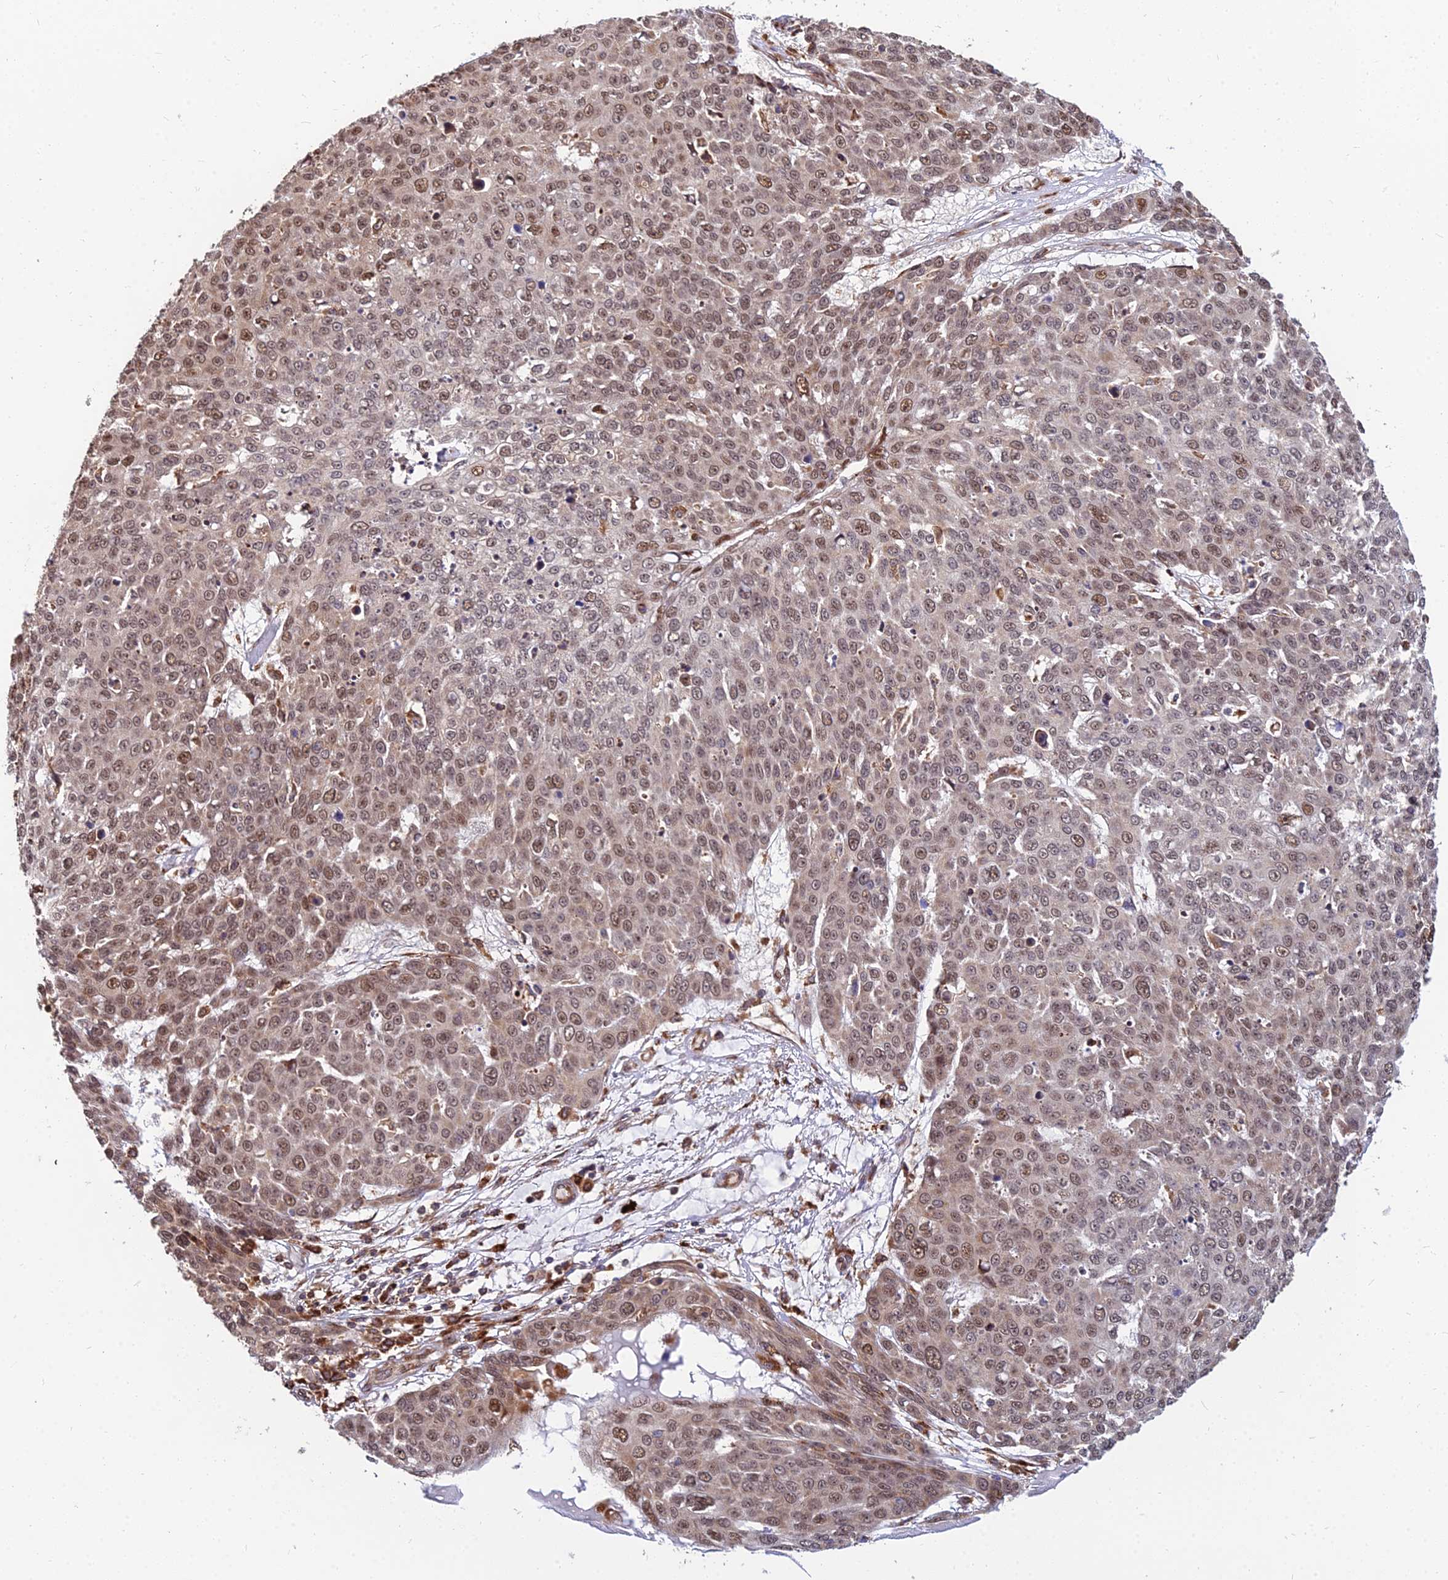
{"staining": {"intensity": "moderate", "quantity": ">75%", "location": "nuclear"}, "tissue": "skin cancer", "cell_type": "Tumor cells", "image_type": "cancer", "snomed": [{"axis": "morphology", "description": "Squamous cell carcinoma, NOS"}, {"axis": "topography", "description": "Skin"}], "caption": "Protein staining of skin cancer (squamous cell carcinoma) tissue displays moderate nuclear expression in about >75% of tumor cells.", "gene": "CCT6B", "patient": {"sex": "male", "age": 71}}